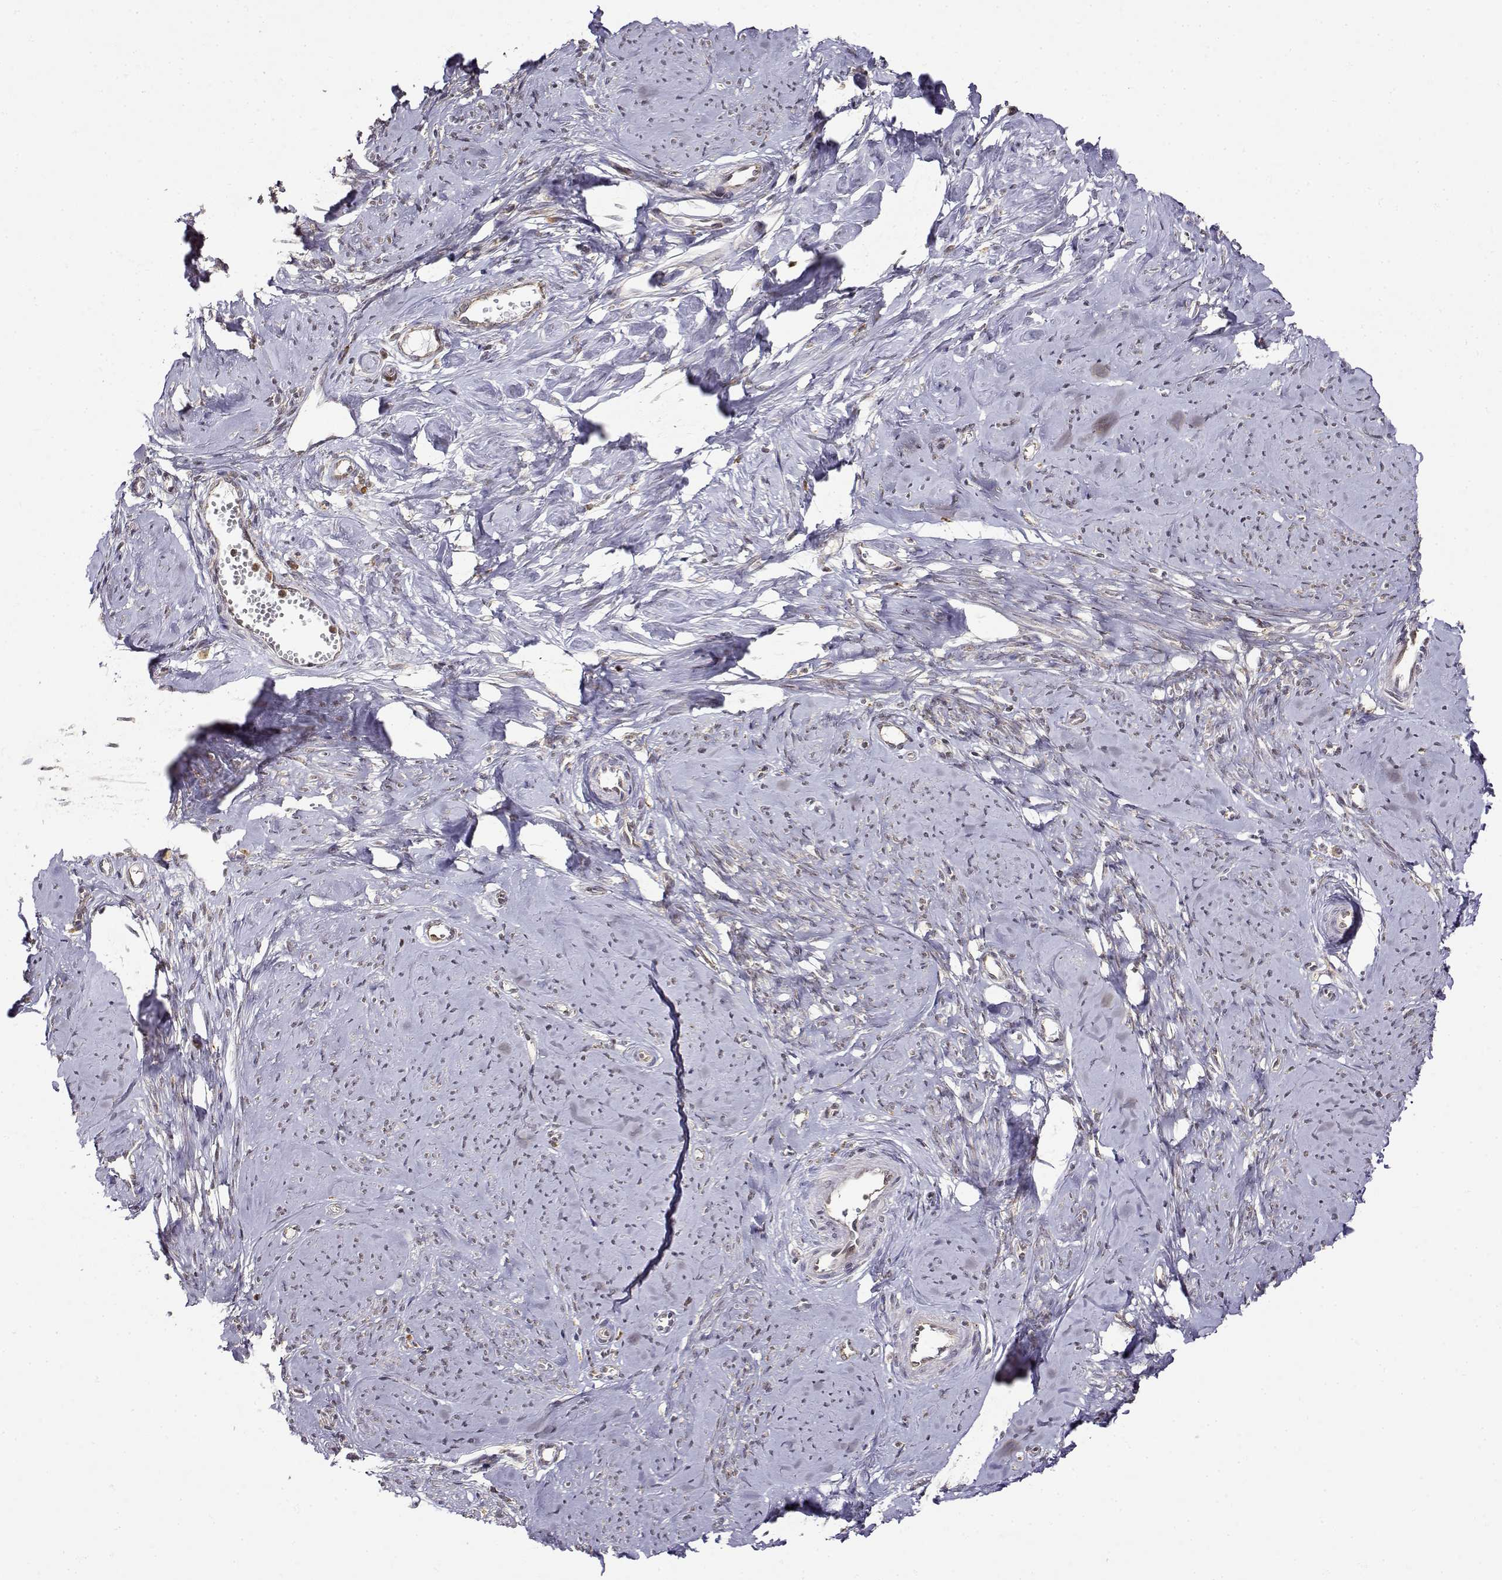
{"staining": {"intensity": "weak", "quantity": "<25%", "location": "nuclear"}, "tissue": "smooth muscle", "cell_type": "Smooth muscle cells", "image_type": "normal", "snomed": [{"axis": "morphology", "description": "Normal tissue, NOS"}, {"axis": "topography", "description": "Smooth muscle"}], "caption": "Immunohistochemistry (IHC) micrograph of normal smooth muscle: smooth muscle stained with DAB demonstrates no significant protein positivity in smooth muscle cells.", "gene": "RNF13", "patient": {"sex": "female", "age": 48}}